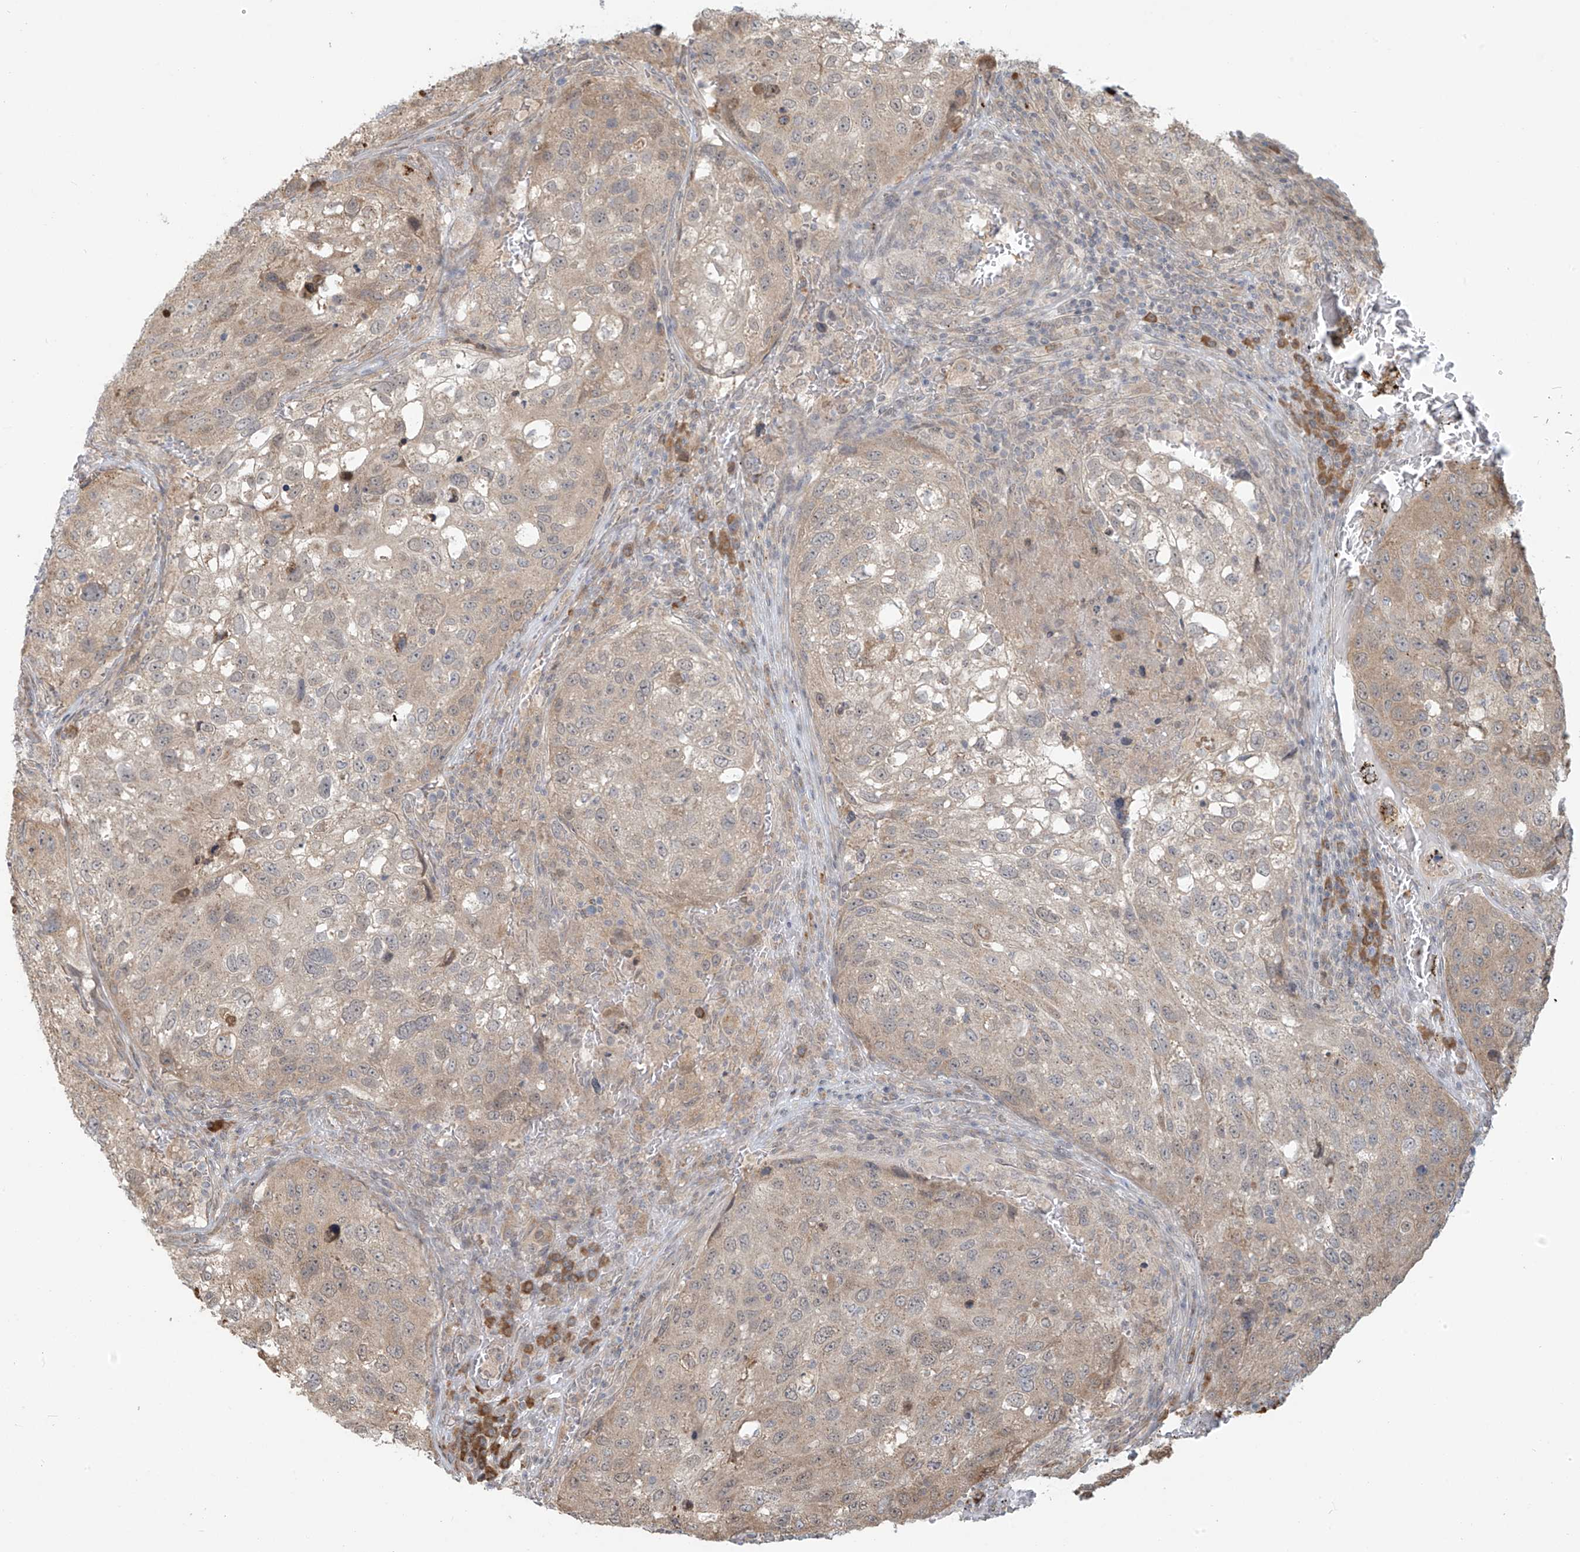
{"staining": {"intensity": "weak", "quantity": "<25%", "location": "cytoplasmic/membranous"}, "tissue": "urothelial cancer", "cell_type": "Tumor cells", "image_type": "cancer", "snomed": [{"axis": "morphology", "description": "Urothelial carcinoma, High grade"}, {"axis": "topography", "description": "Lymph node"}, {"axis": "topography", "description": "Urinary bladder"}], "caption": "Tumor cells show no significant expression in urothelial cancer.", "gene": "PLEKHM3", "patient": {"sex": "male", "age": 51}}